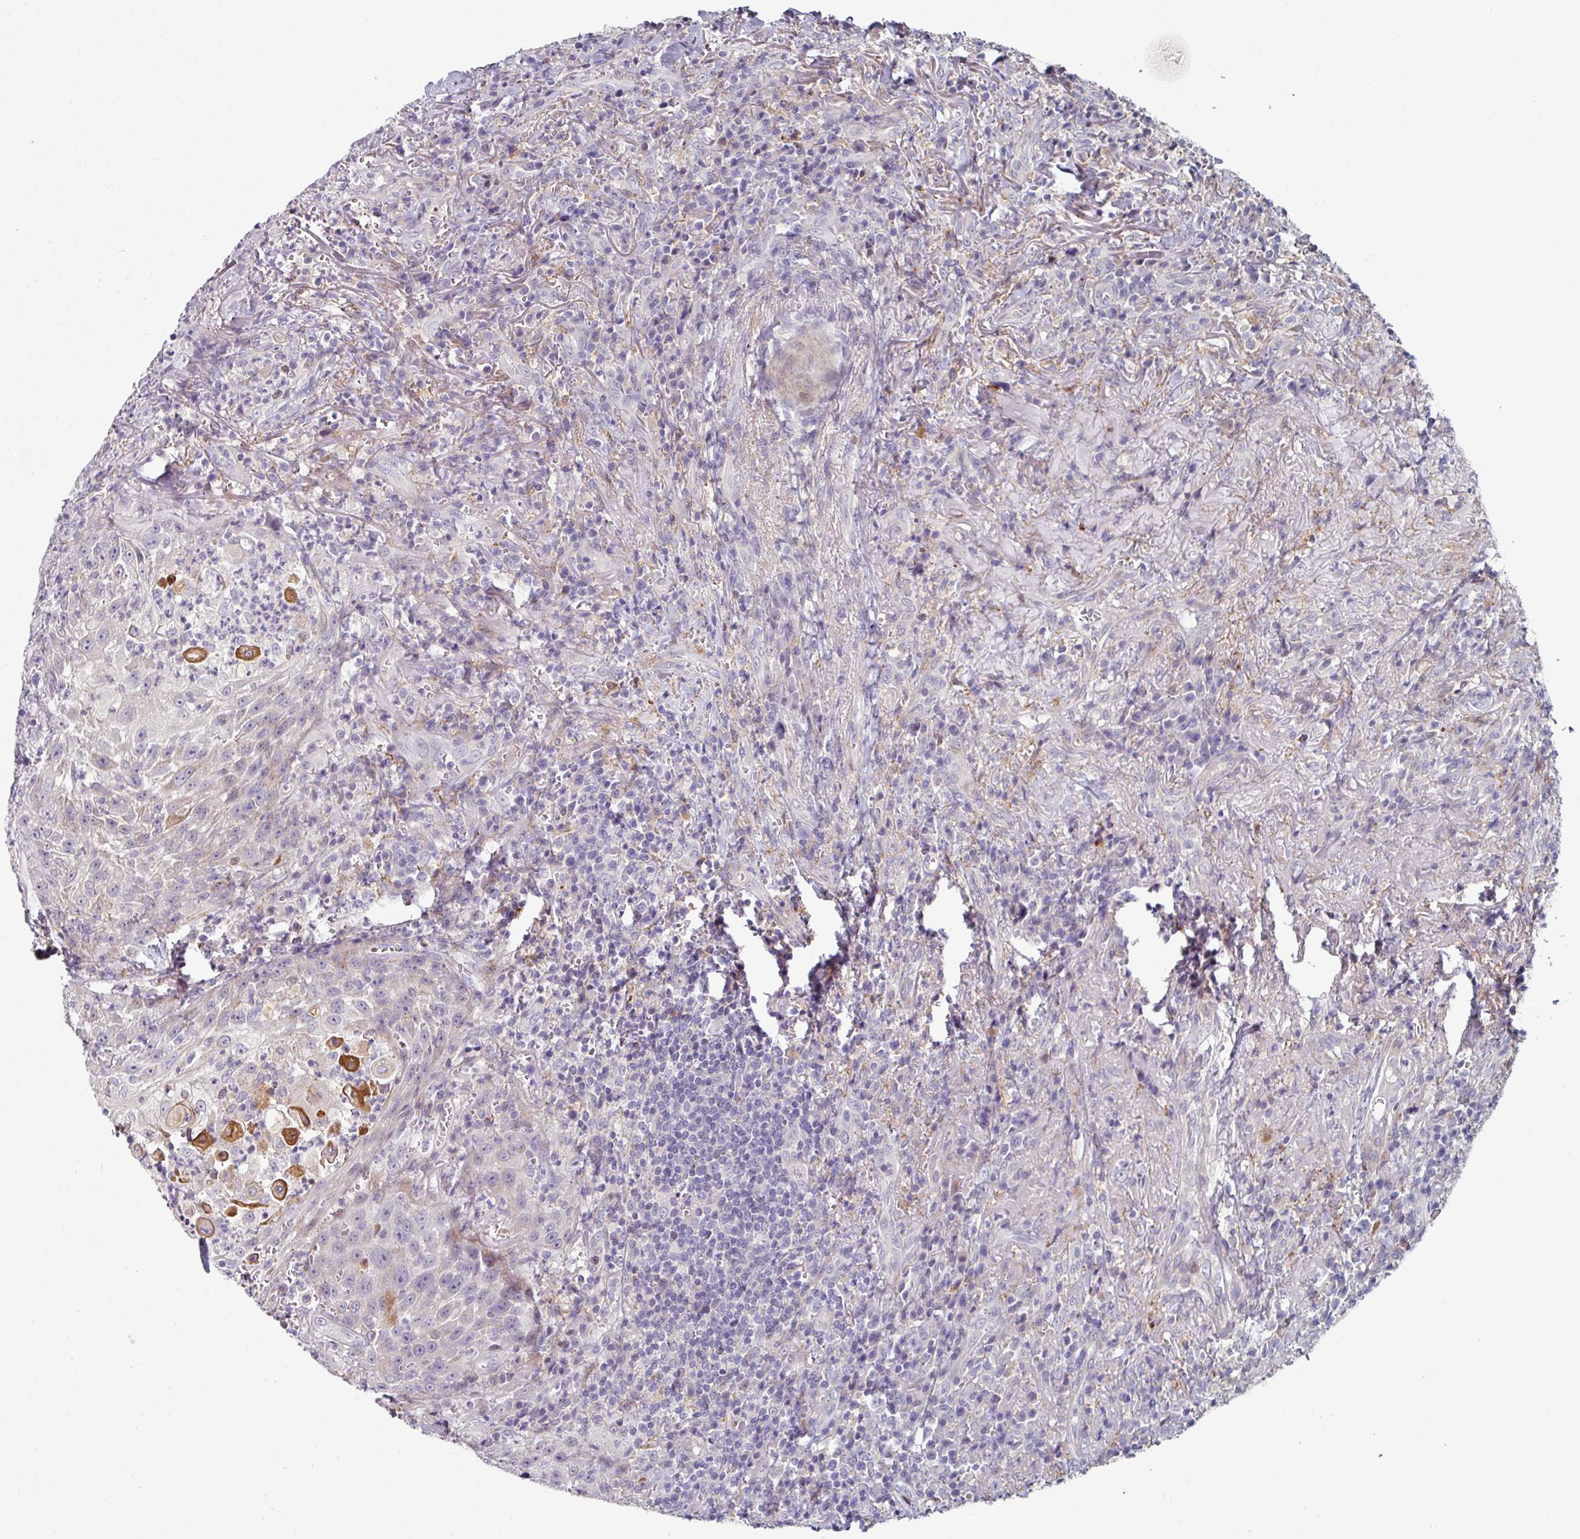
{"staining": {"intensity": "moderate", "quantity": "<25%", "location": "cytoplasmic/membranous"}, "tissue": "head and neck cancer", "cell_type": "Tumor cells", "image_type": "cancer", "snomed": [{"axis": "morphology", "description": "Normal tissue, NOS"}, {"axis": "morphology", "description": "Squamous cell carcinoma, NOS"}, {"axis": "topography", "description": "Oral tissue"}, {"axis": "topography", "description": "Head-Neck"}], "caption": "The image displays a brown stain indicating the presence of a protein in the cytoplasmic/membranous of tumor cells in head and neck squamous cell carcinoma. The staining is performed using DAB brown chromogen to label protein expression. The nuclei are counter-stained blue using hematoxylin.", "gene": "WSB2", "patient": {"sex": "female", "age": 70}}